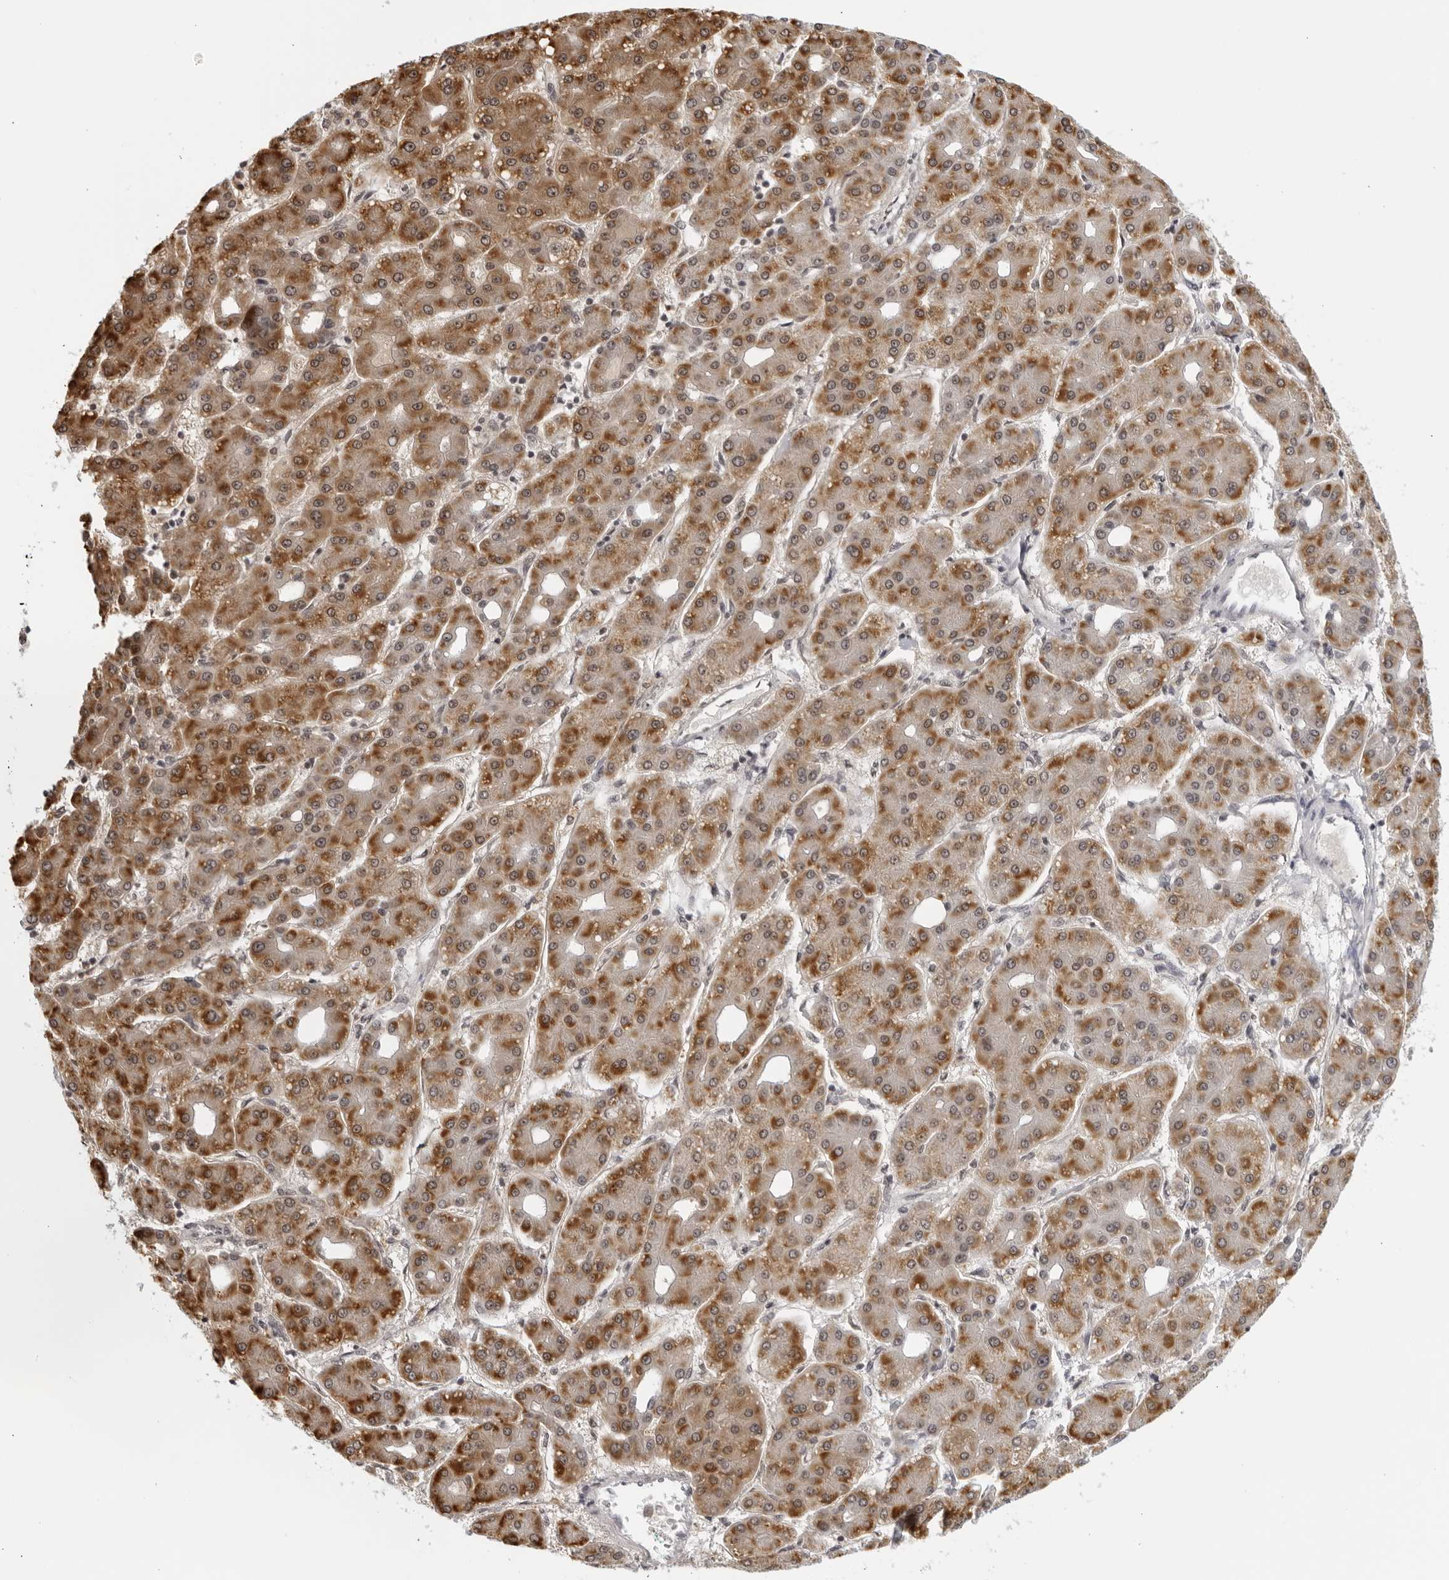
{"staining": {"intensity": "strong", "quantity": "25%-75%", "location": "cytoplasmic/membranous"}, "tissue": "liver cancer", "cell_type": "Tumor cells", "image_type": "cancer", "snomed": [{"axis": "morphology", "description": "Carcinoma, Hepatocellular, NOS"}, {"axis": "topography", "description": "Liver"}], "caption": "DAB immunohistochemical staining of liver hepatocellular carcinoma demonstrates strong cytoplasmic/membranous protein expression in approximately 25%-75% of tumor cells.", "gene": "RAB11FIP3", "patient": {"sex": "male", "age": 65}}